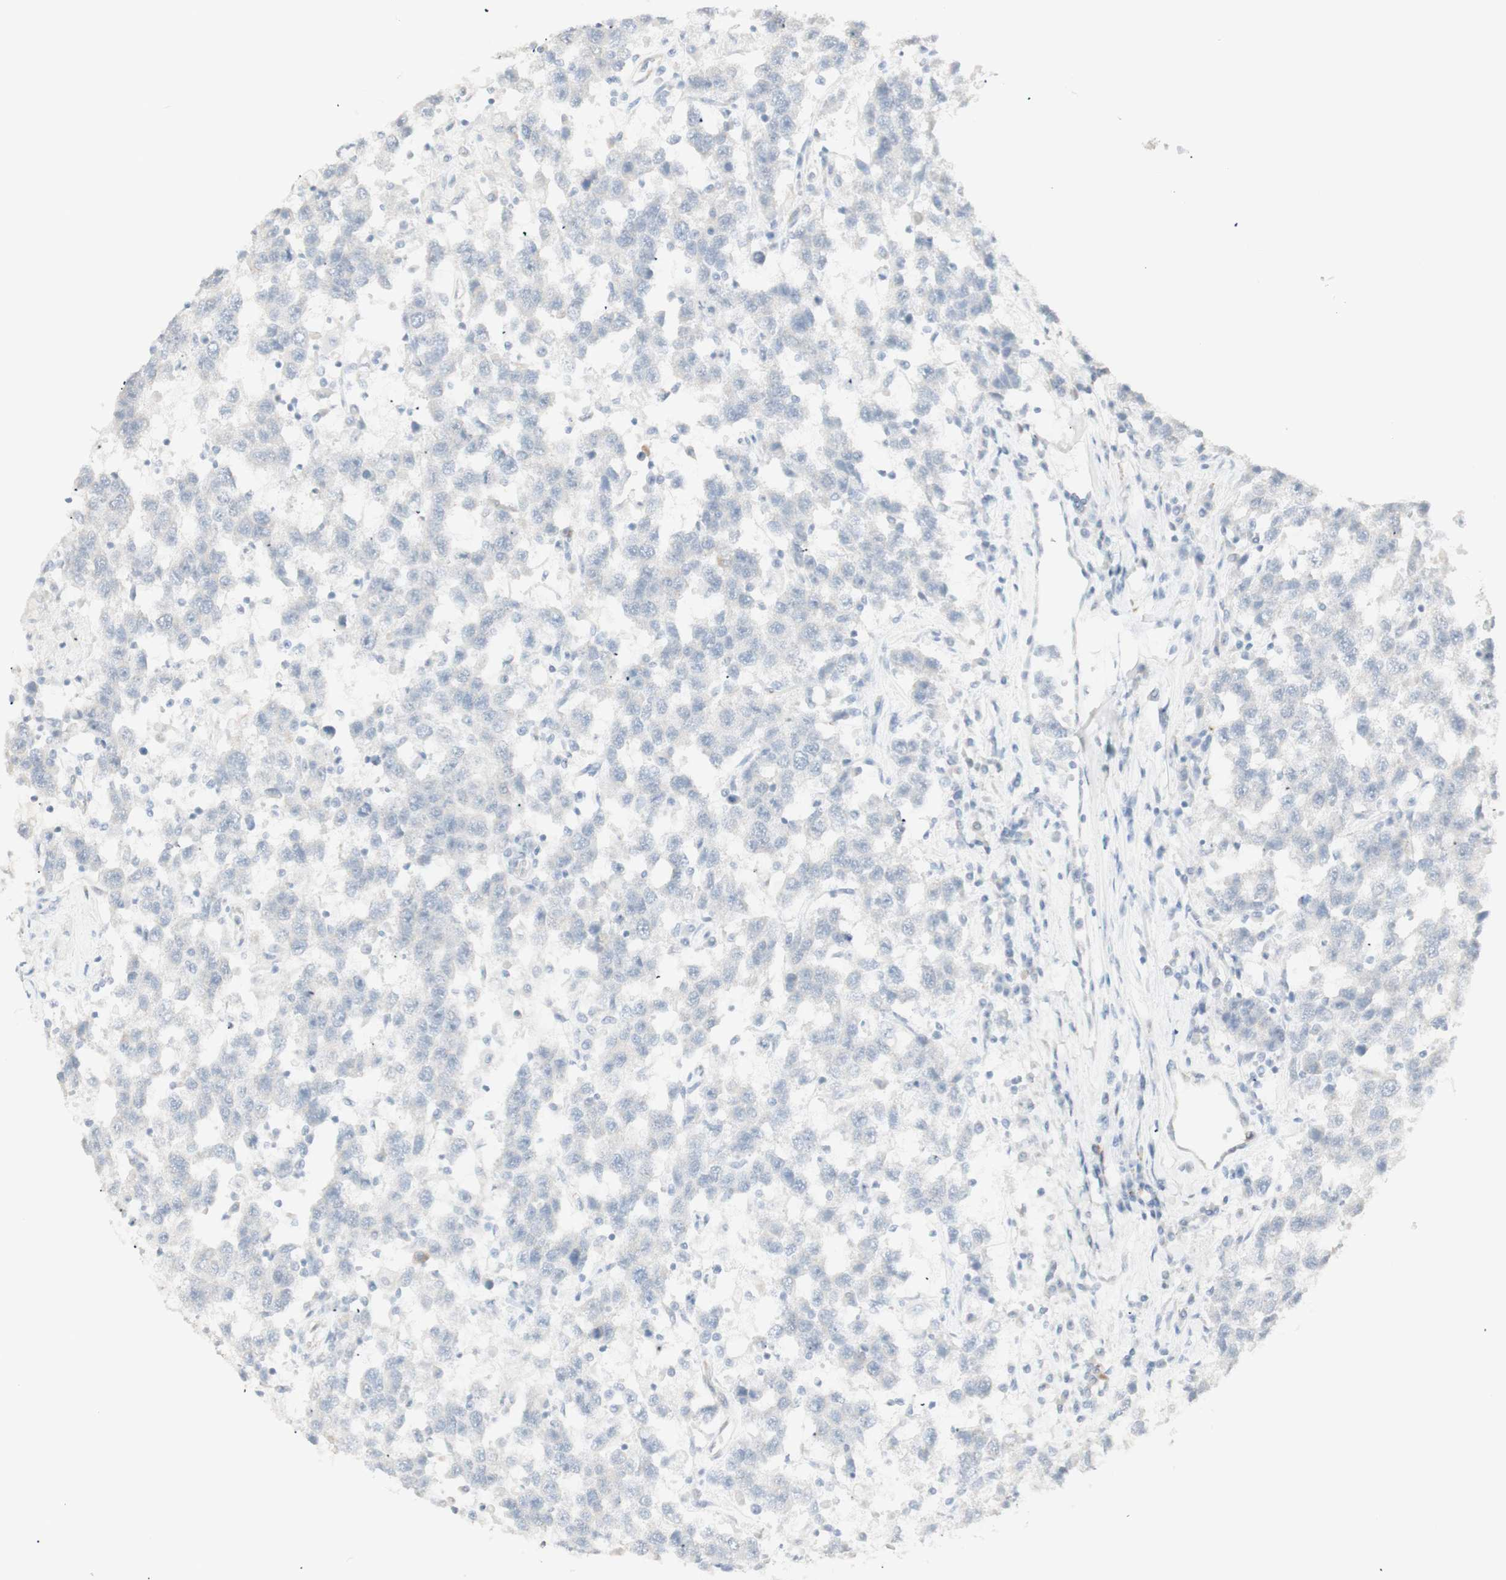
{"staining": {"intensity": "negative", "quantity": "none", "location": "none"}, "tissue": "testis cancer", "cell_type": "Tumor cells", "image_type": "cancer", "snomed": [{"axis": "morphology", "description": "Seminoma, NOS"}, {"axis": "topography", "description": "Testis"}], "caption": "Histopathology image shows no protein positivity in tumor cells of seminoma (testis) tissue.", "gene": "NDST4", "patient": {"sex": "male", "age": 41}}